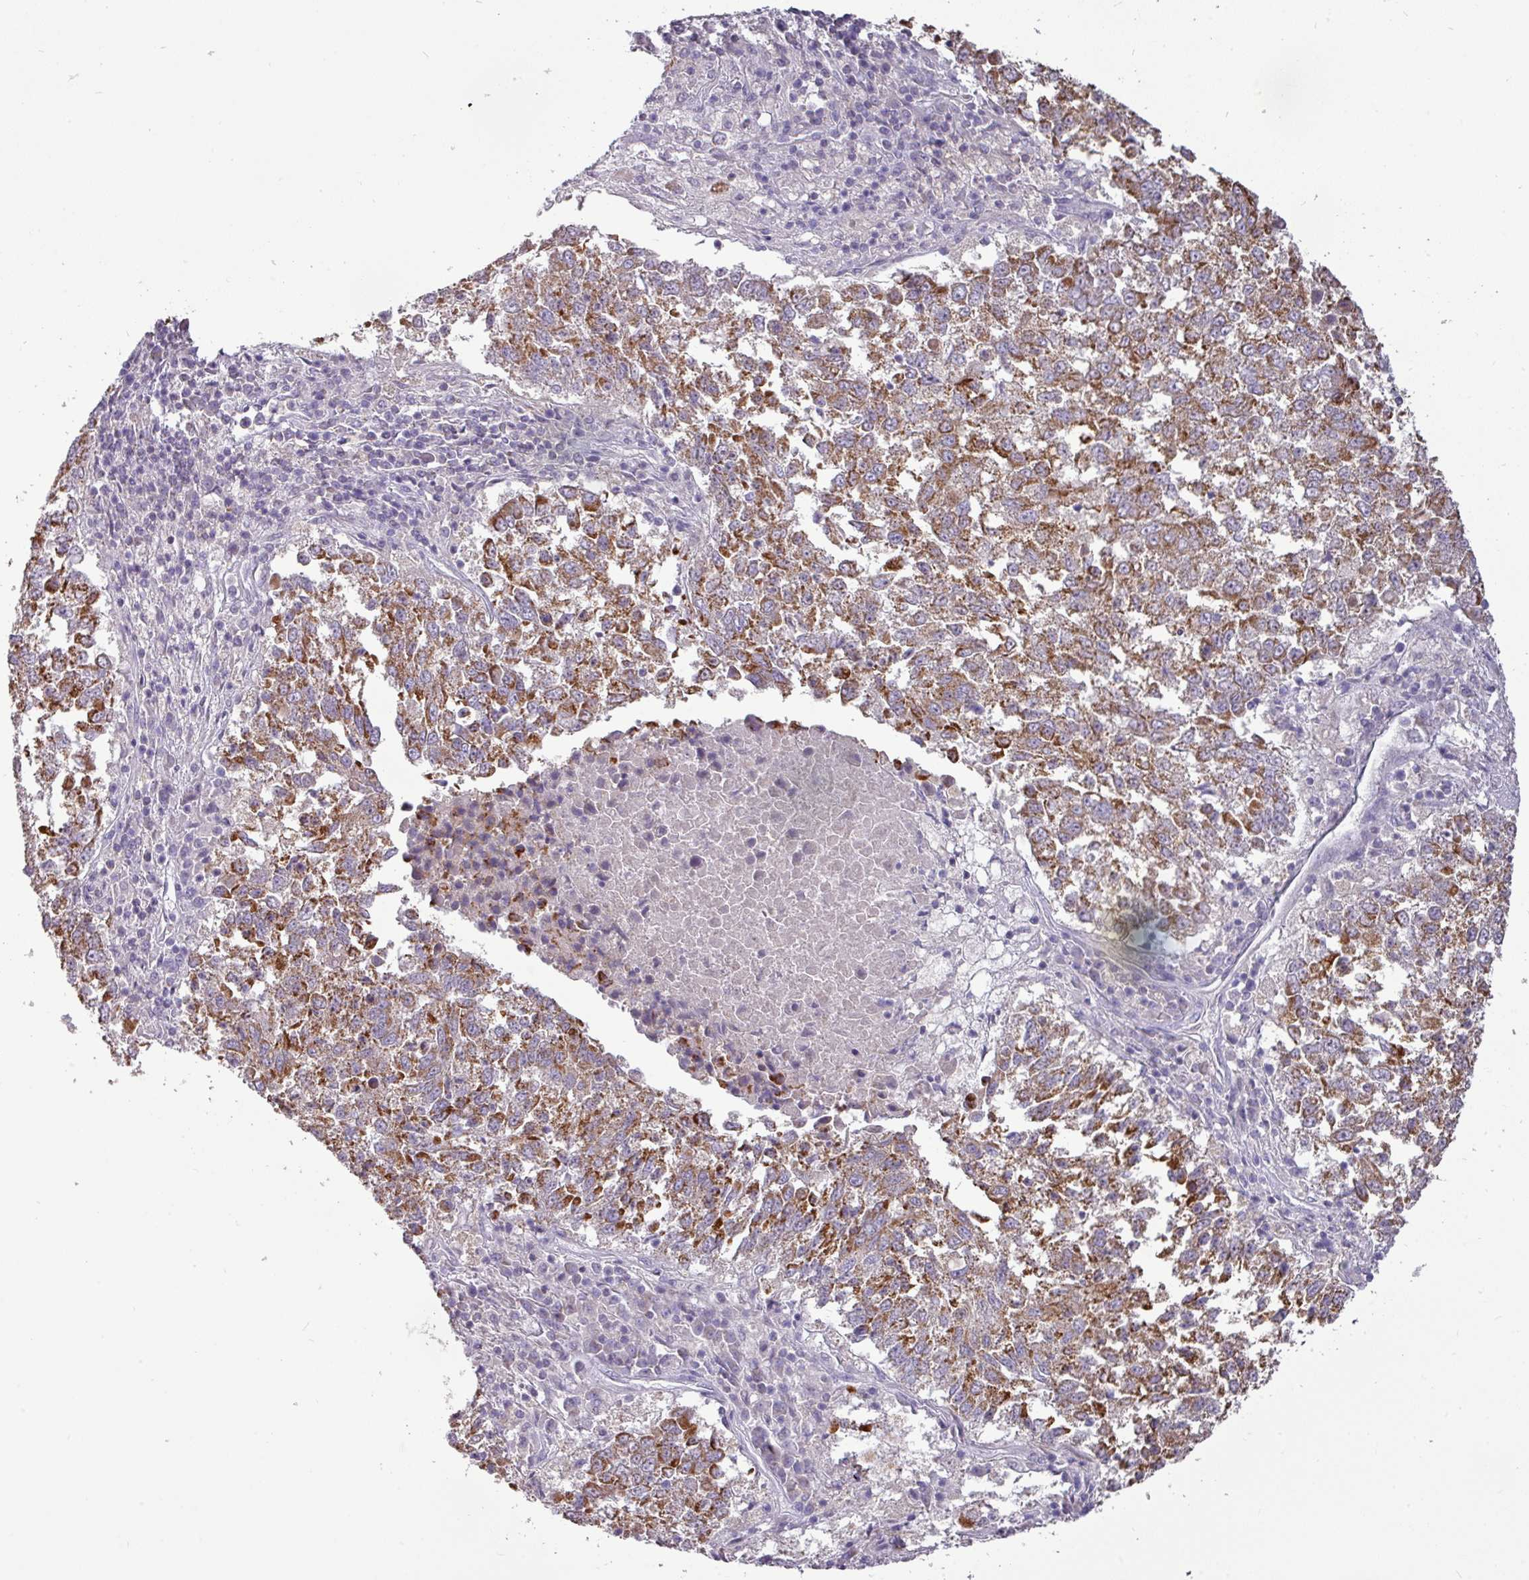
{"staining": {"intensity": "moderate", "quantity": ">75%", "location": "cytoplasmic/membranous"}, "tissue": "lung cancer", "cell_type": "Tumor cells", "image_type": "cancer", "snomed": [{"axis": "morphology", "description": "Squamous cell carcinoma, NOS"}, {"axis": "topography", "description": "Lung"}], "caption": "IHC (DAB (3,3'-diaminobenzidine)) staining of lung cancer demonstrates moderate cytoplasmic/membranous protein staining in about >75% of tumor cells. The protein of interest is stained brown, and the nuclei are stained in blue (DAB (3,3'-diaminobenzidine) IHC with brightfield microscopy, high magnification).", "gene": "TRAPPC1", "patient": {"sex": "male", "age": 73}}